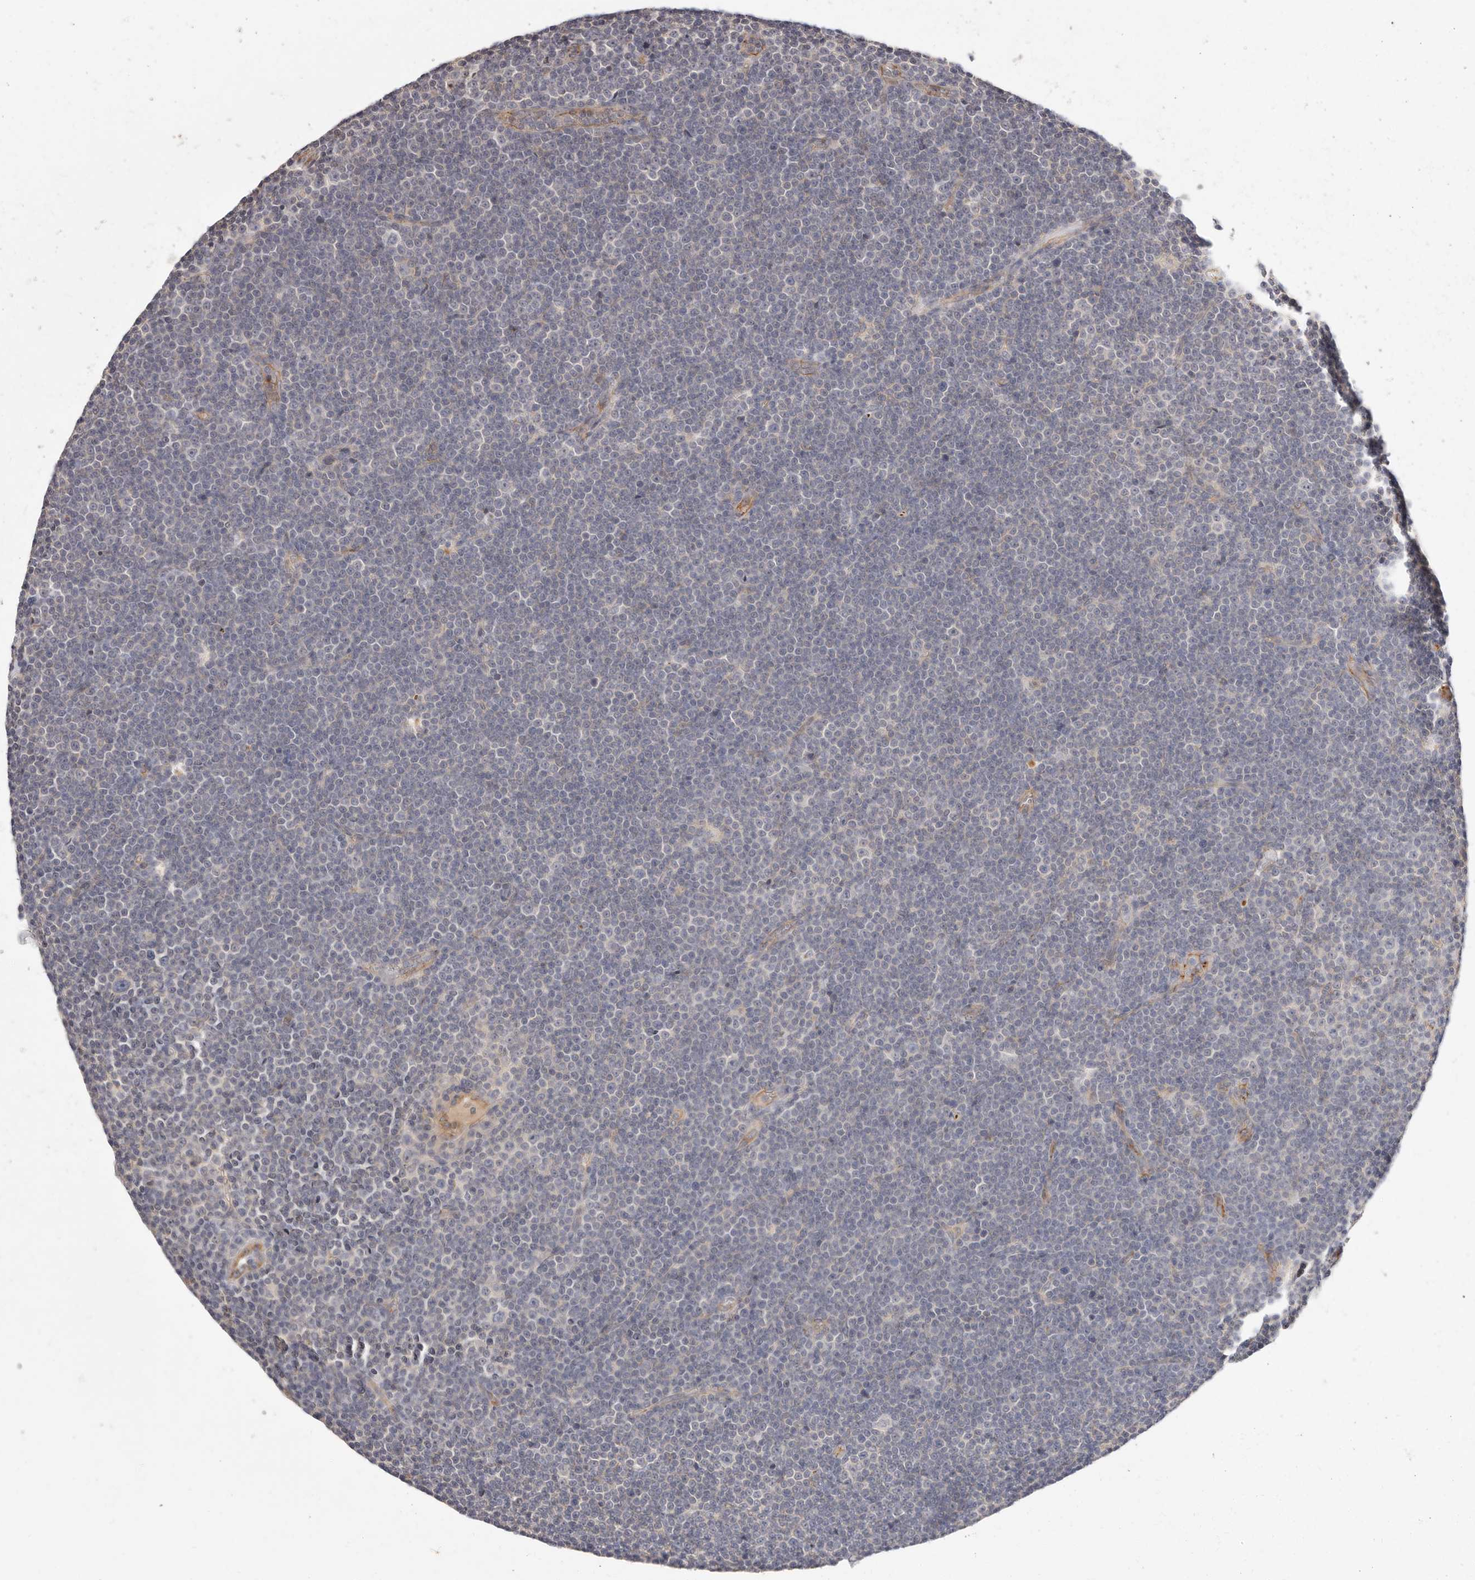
{"staining": {"intensity": "negative", "quantity": "none", "location": "none"}, "tissue": "lymphoma", "cell_type": "Tumor cells", "image_type": "cancer", "snomed": [{"axis": "morphology", "description": "Malignant lymphoma, non-Hodgkin's type, Low grade"}, {"axis": "topography", "description": "Lymph node"}], "caption": "Histopathology image shows no protein expression in tumor cells of low-grade malignant lymphoma, non-Hodgkin's type tissue.", "gene": "SLC35B2", "patient": {"sex": "female", "age": 67}}